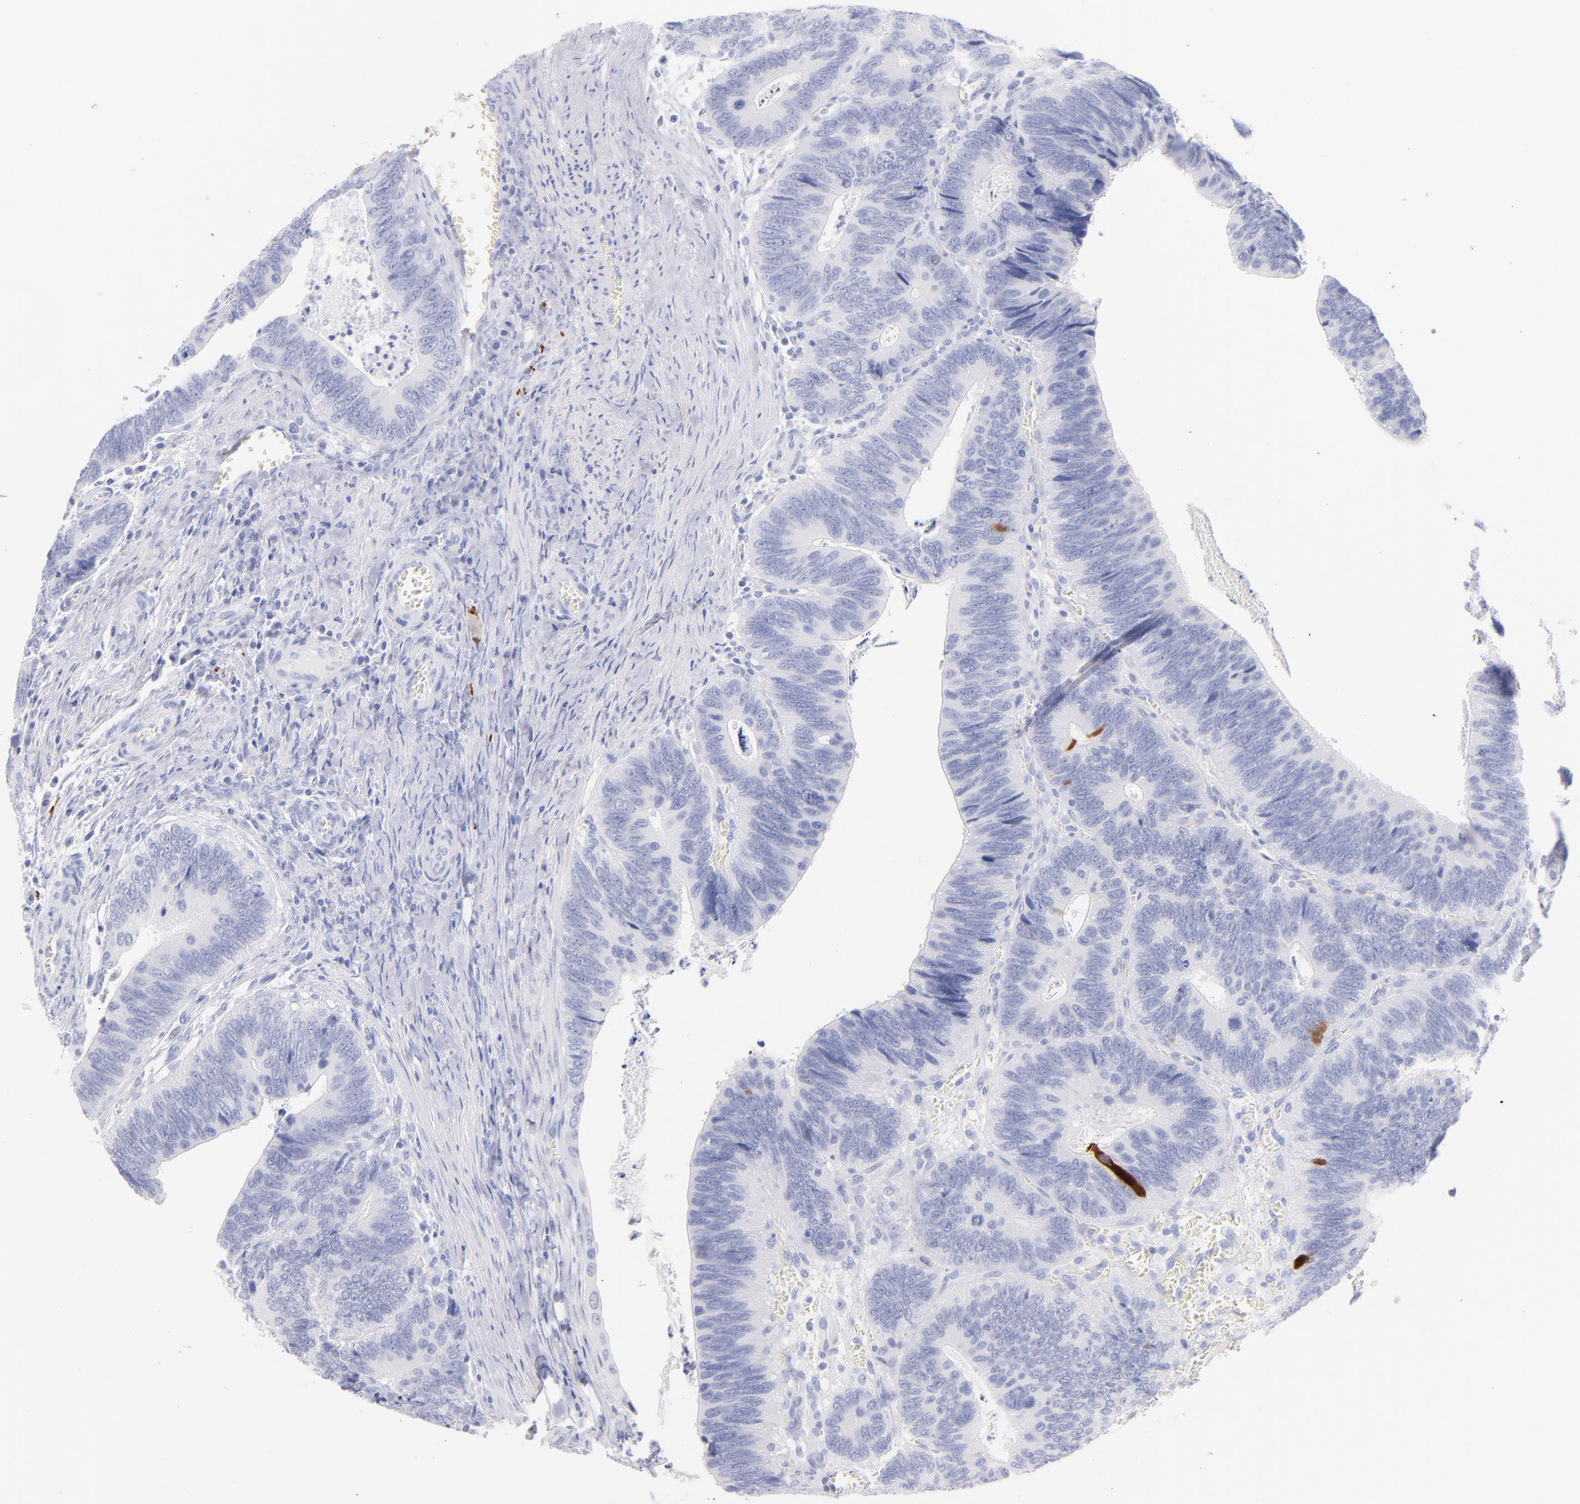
{"staining": {"intensity": "strong", "quantity": "<25%", "location": "cytoplasmic/membranous"}, "tissue": "colorectal cancer", "cell_type": "Tumor cells", "image_type": "cancer", "snomed": [{"axis": "morphology", "description": "Adenocarcinoma, NOS"}, {"axis": "topography", "description": "Colon"}], "caption": "Immunohistochemical staining of colorectal cancer (adenocarcinoma) shows medium levels of strong cytoplasmic/membranous protein expression in about <25% of tumor cells.", "gene": "SCGN", "patient": {"sex": "male", "age": 72}}